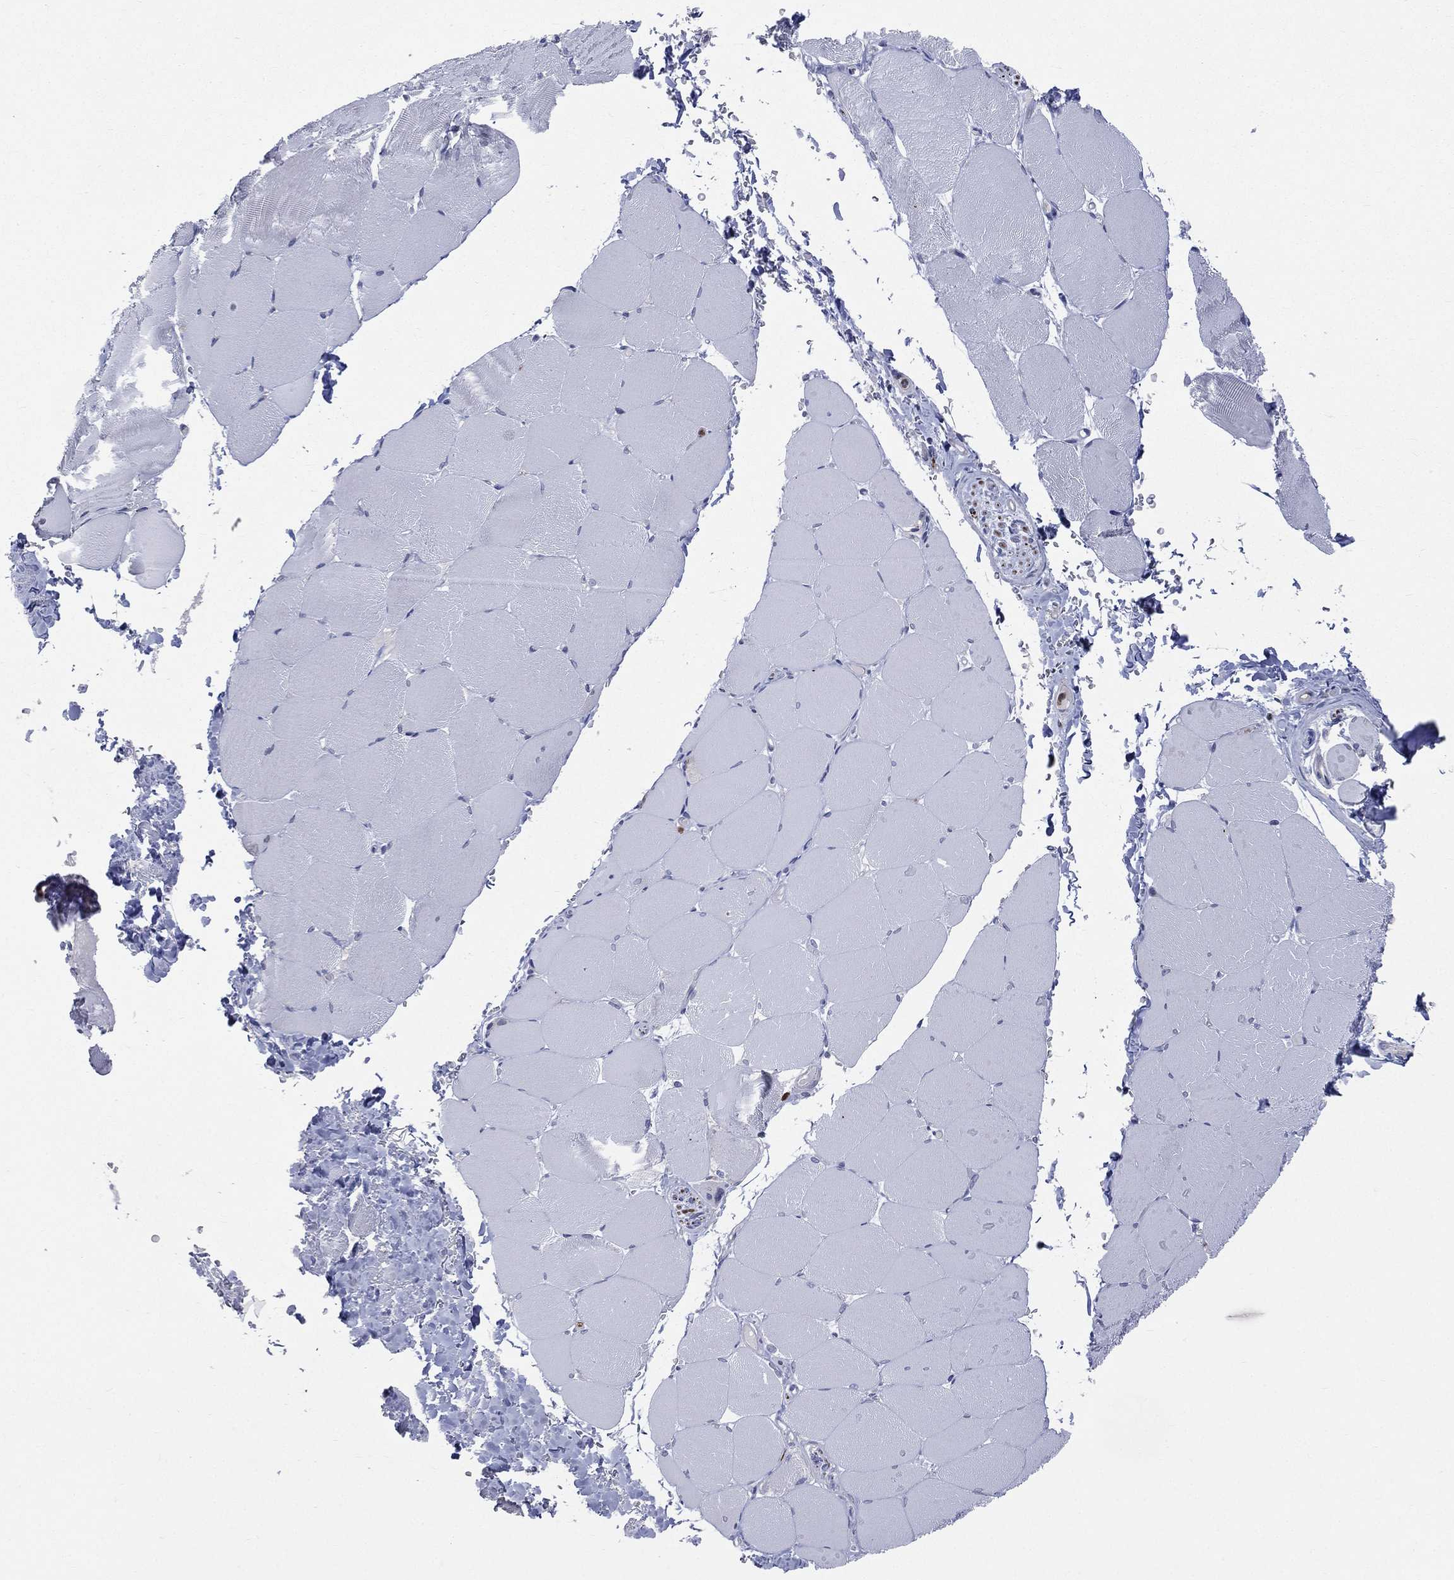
{"staining": {"intensity": "negative", "quantity": "none", "location": "none"}, "tissue": "skeletal muscle", "cell_type": "Myocytes", "image_type": "normal", "snomed": [{"axis": "morphology", "description": "Normal tissue, NOS"}, {"axis": "topography", "description": "Skeletal muscle"}], "caption": "There is no significant positivity in myocytes of skeletal muscle. The staining was performed using DAB (3,3'-diaminobenzidine) to visualize the protein expression in brown, while the nuclei were stained in blue with hematoxylin (Magnification: 20x).", "gene": "CCDC159", "patient": {"sex": "female", "age": 37}}